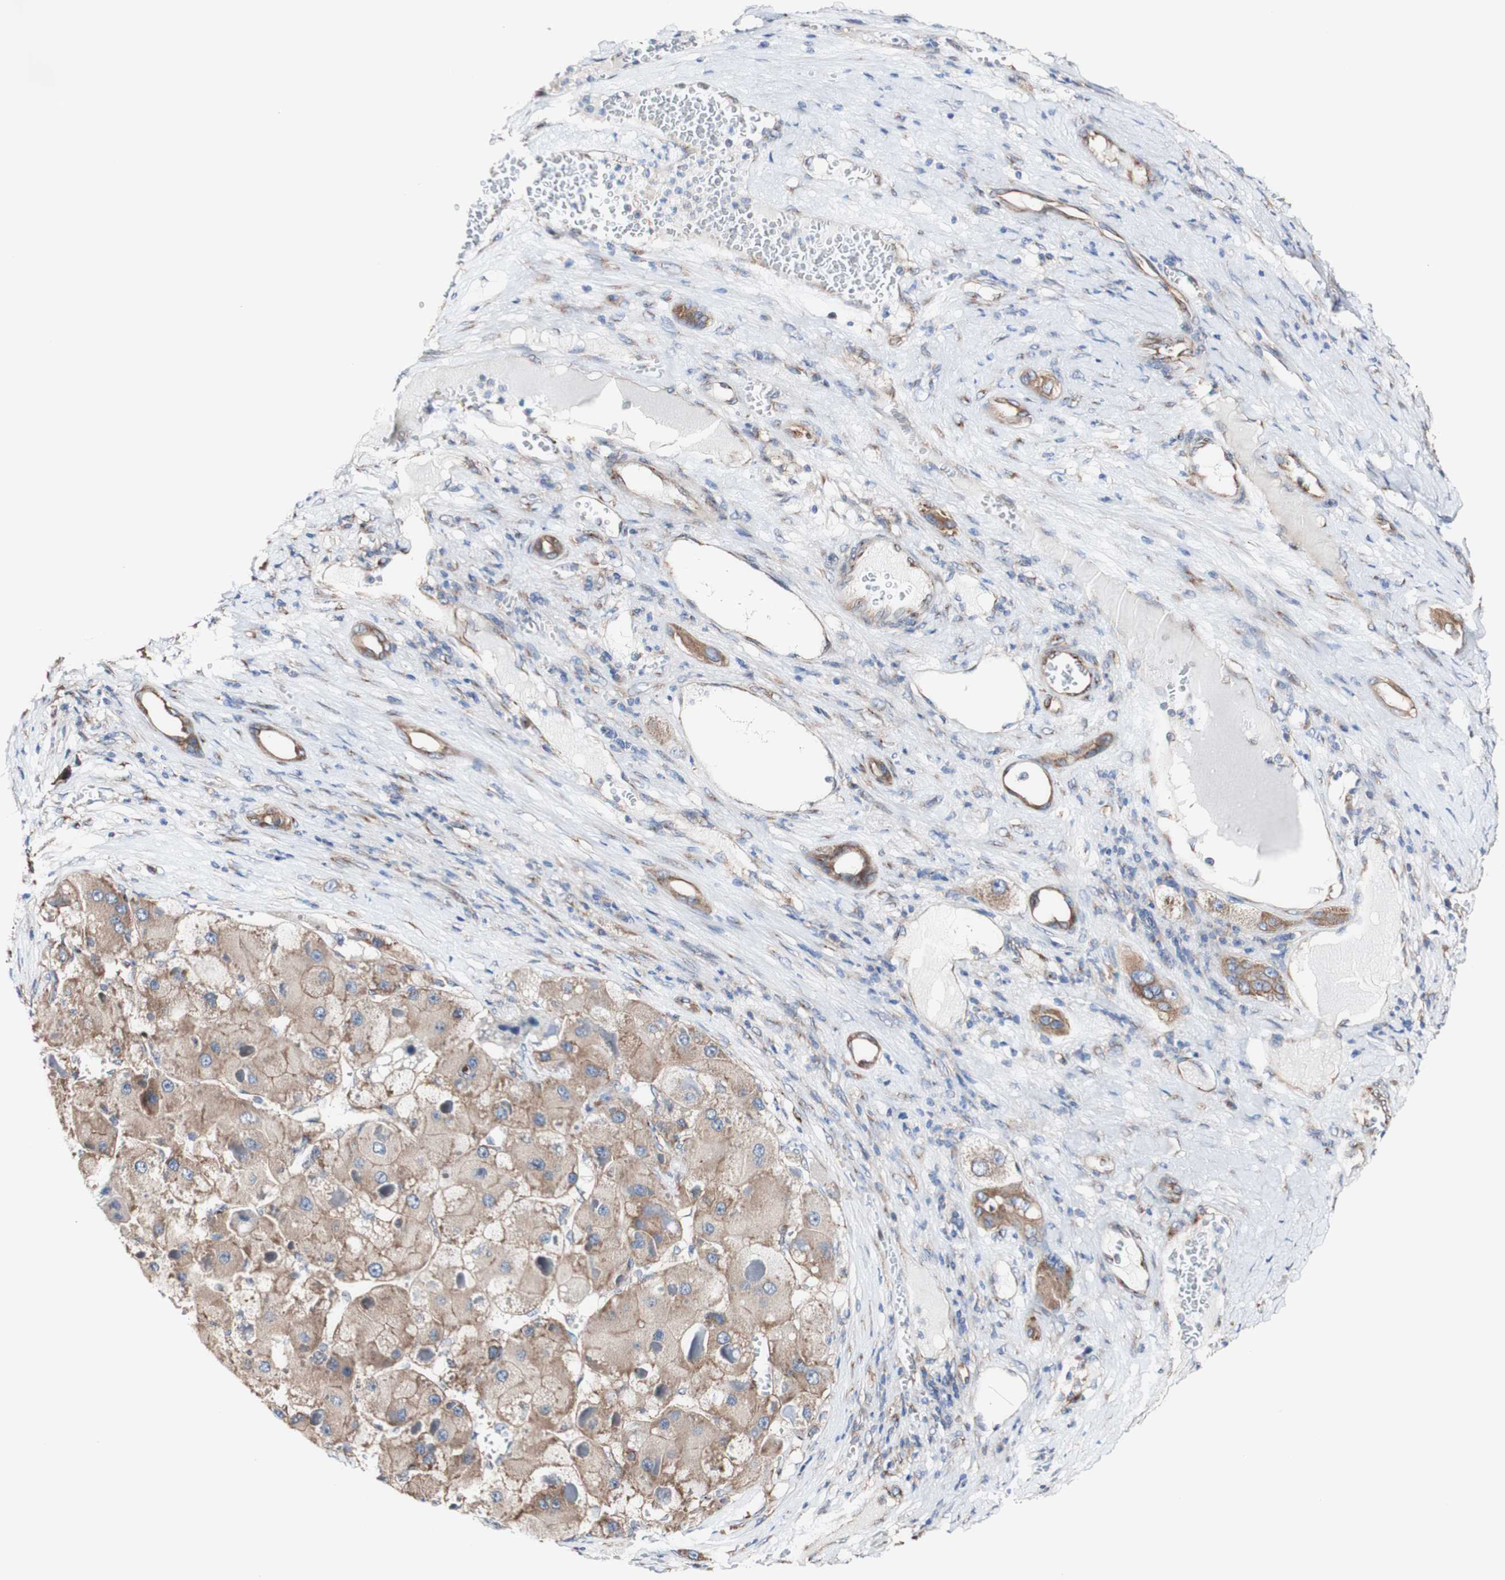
{"staining": {"intensity": "moderate", "quantity": ">75%", "location": "cytoplasmic/membranous"}, "tissue": "liver cancer", "cell_type": "Tumor cells", "image_type": "cancer", "snomed": [{"axis": "morphology", "description": "Carcinoma, Hepatocellular, NOS"}, {"axis": "topography", "description": "Liver"}], "caption": "High-magnification brightfield microscopy of hepatocellular carcinoma (liver) stained with DAB (3,3'-diaminobenzidine) (brown) and counterstained with hematoxylin (blue). tumor cells exhibit moderate cytoplasmic/membranous staining is present in approximately>75% of cells.", "gene": "LRIG3", "patient": {"sex": "female", "age": 73}}